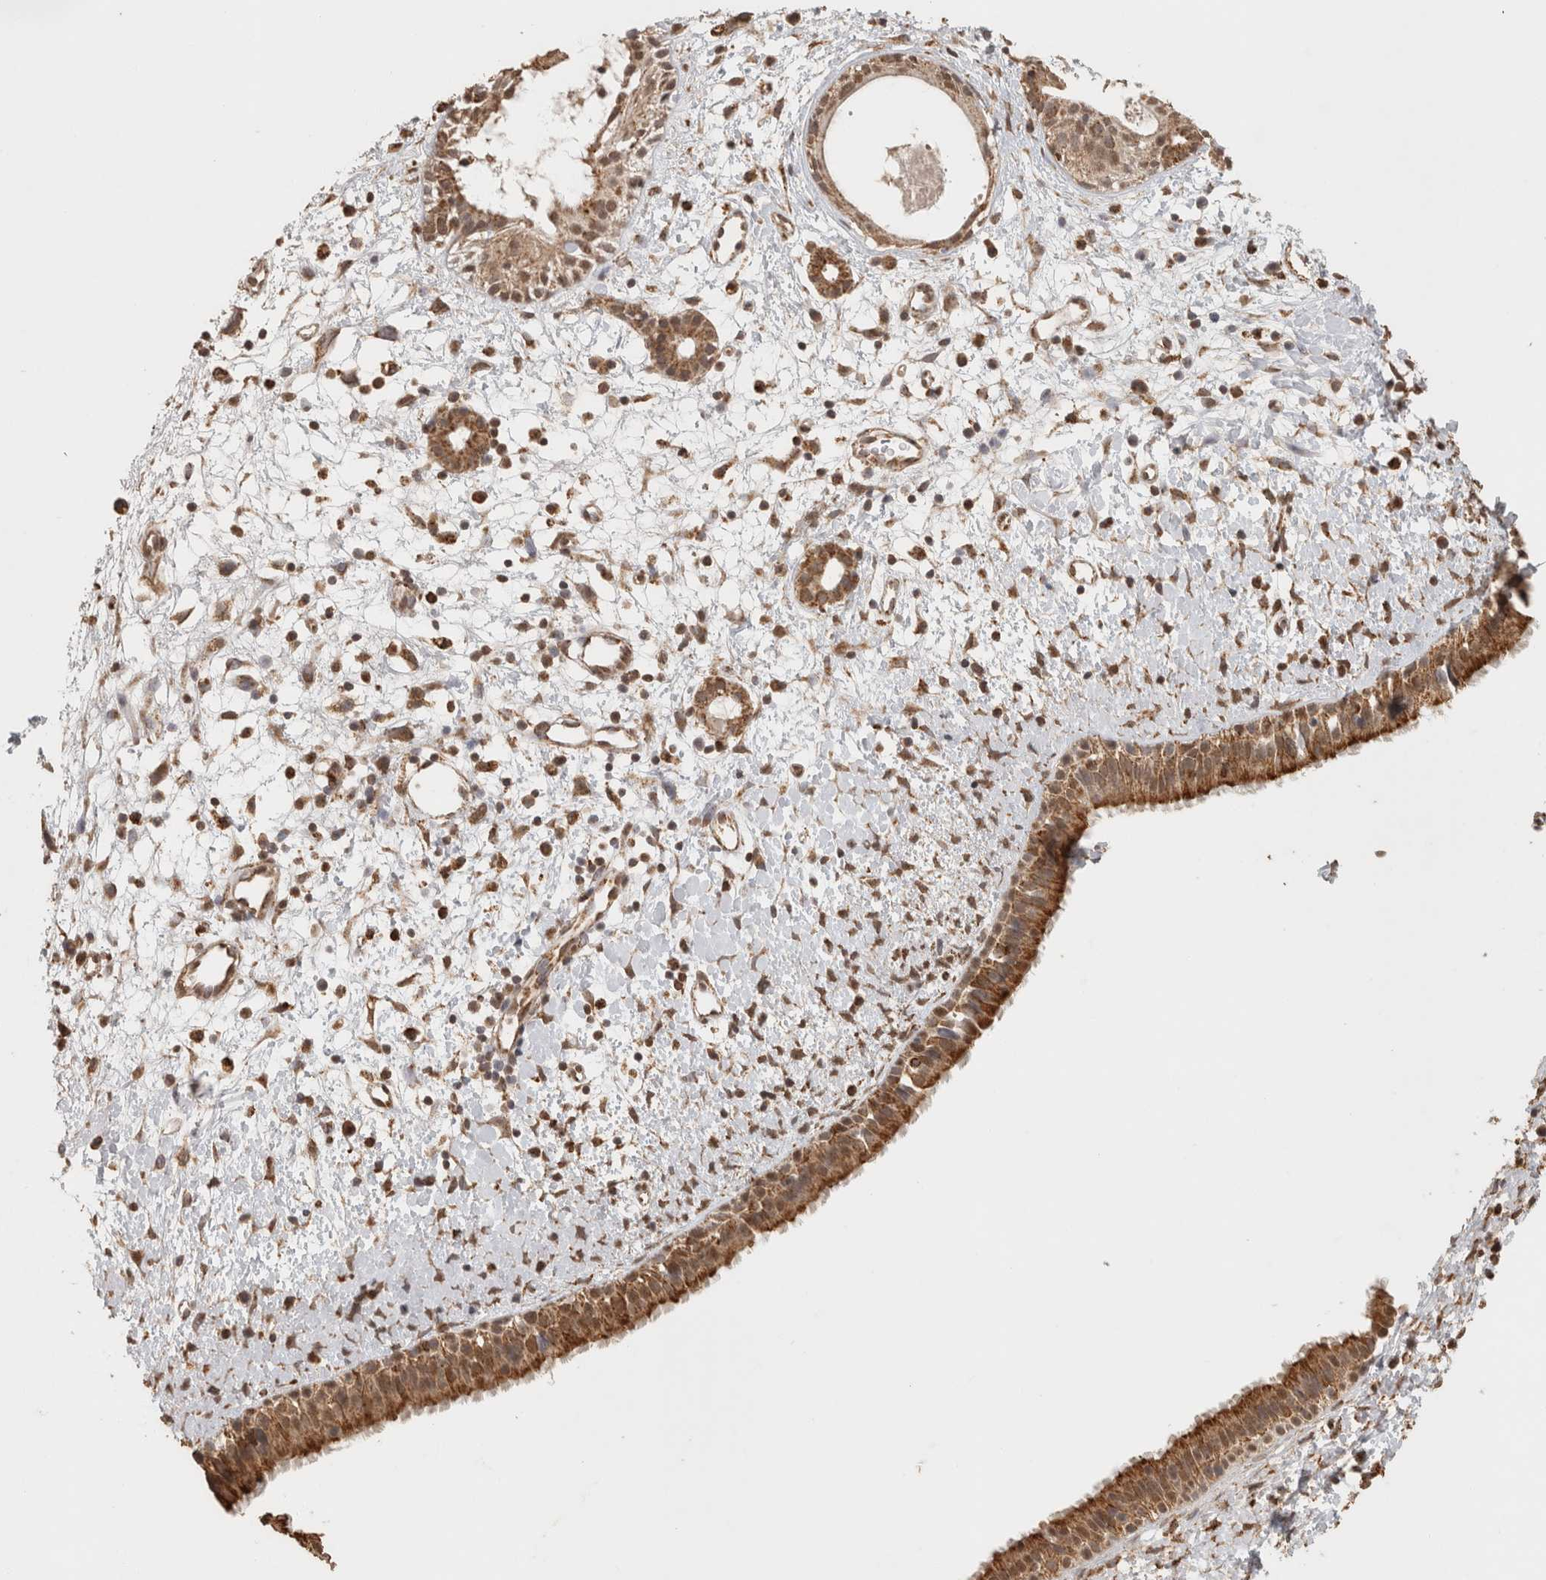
{"staining": {"intensity": "strong", "quantity": ">75%", "location": "cytoplasmic/membranous"}, "tissue": "nasopharynx", "cell_type": "Respiratory epithelial cells", "image_type": "normal", "snomed": [{"axis": "morphology", "description": "Normal tissue, NOS"}, {"axis": "topography", "description": "Nasopharynx"}], "caption": "IHC (DAB (3,3'-diaminobenzidine)) staining of normal nasopharynx demonstrates strong cytoplasmic/membranous protein expression in approximately >75% of respiratory epithelial cells. The protein of interest is shown in brown color, while the nuclei are stained blue.", "gene": "BNIP3L", "patient": {"sex": "male", "age": 22}}